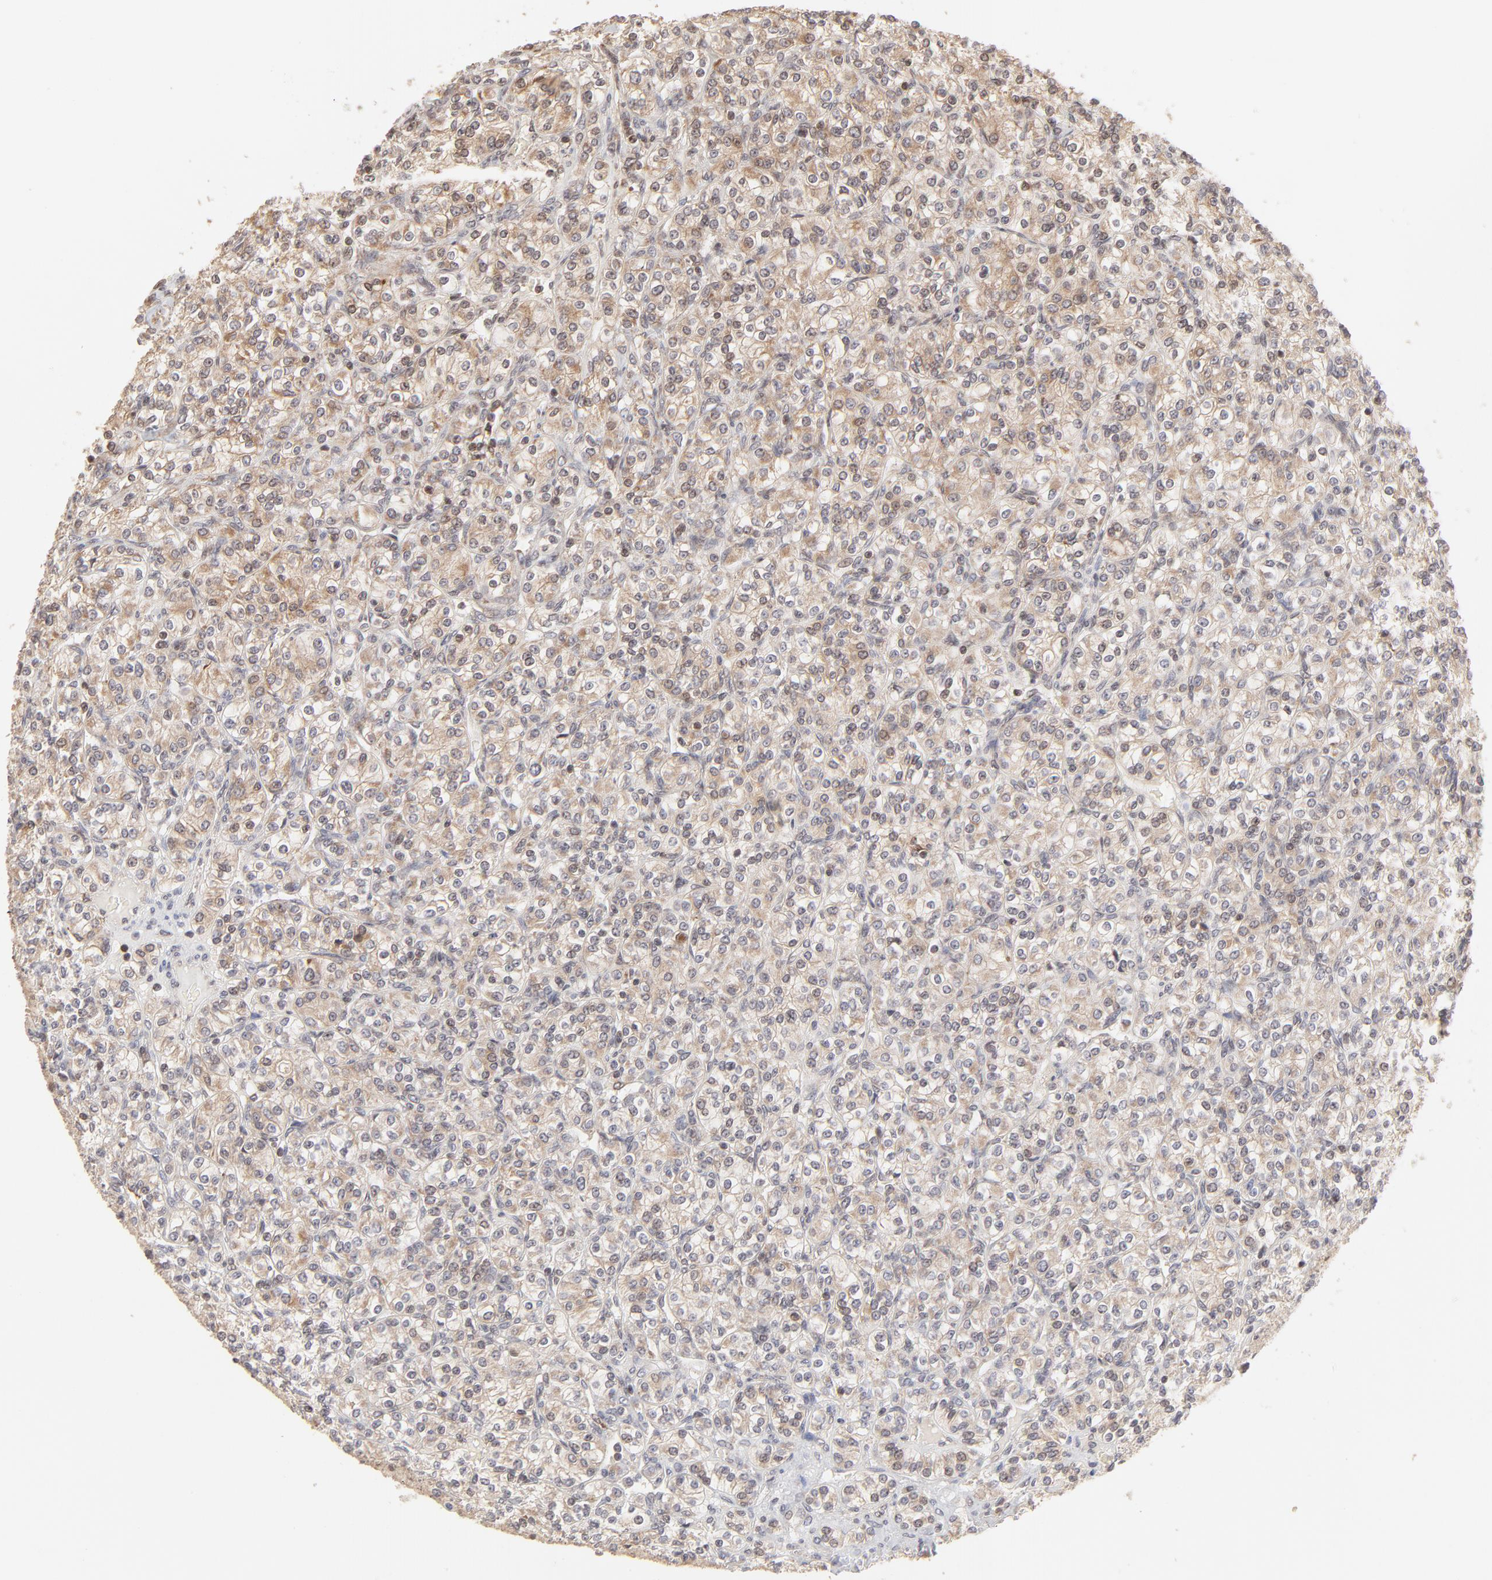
{"staining": {"intensity": "weak", "quantity": "25%-75%", "location": "cytoplasmic/membranous"}, "tissue": "renal cancer", "cell_type": "Tumor cells", "image_type": "cancer", "snomed": [{"axis": "morphology", "description": "Adenocarcinoma, NOS"}, {"axis": "topography", "description": "Kidney"}], "caption": "Immunohistochemistry (IHC) micrograph of human renal cancer stained for a protein (brown), which reveals low levels of weak cytoplasmic/membranous expression in approximately 25%-75% of tumor cells.", "gene": "ARIH1", "patient": {"sex": "male", "age": 77}}